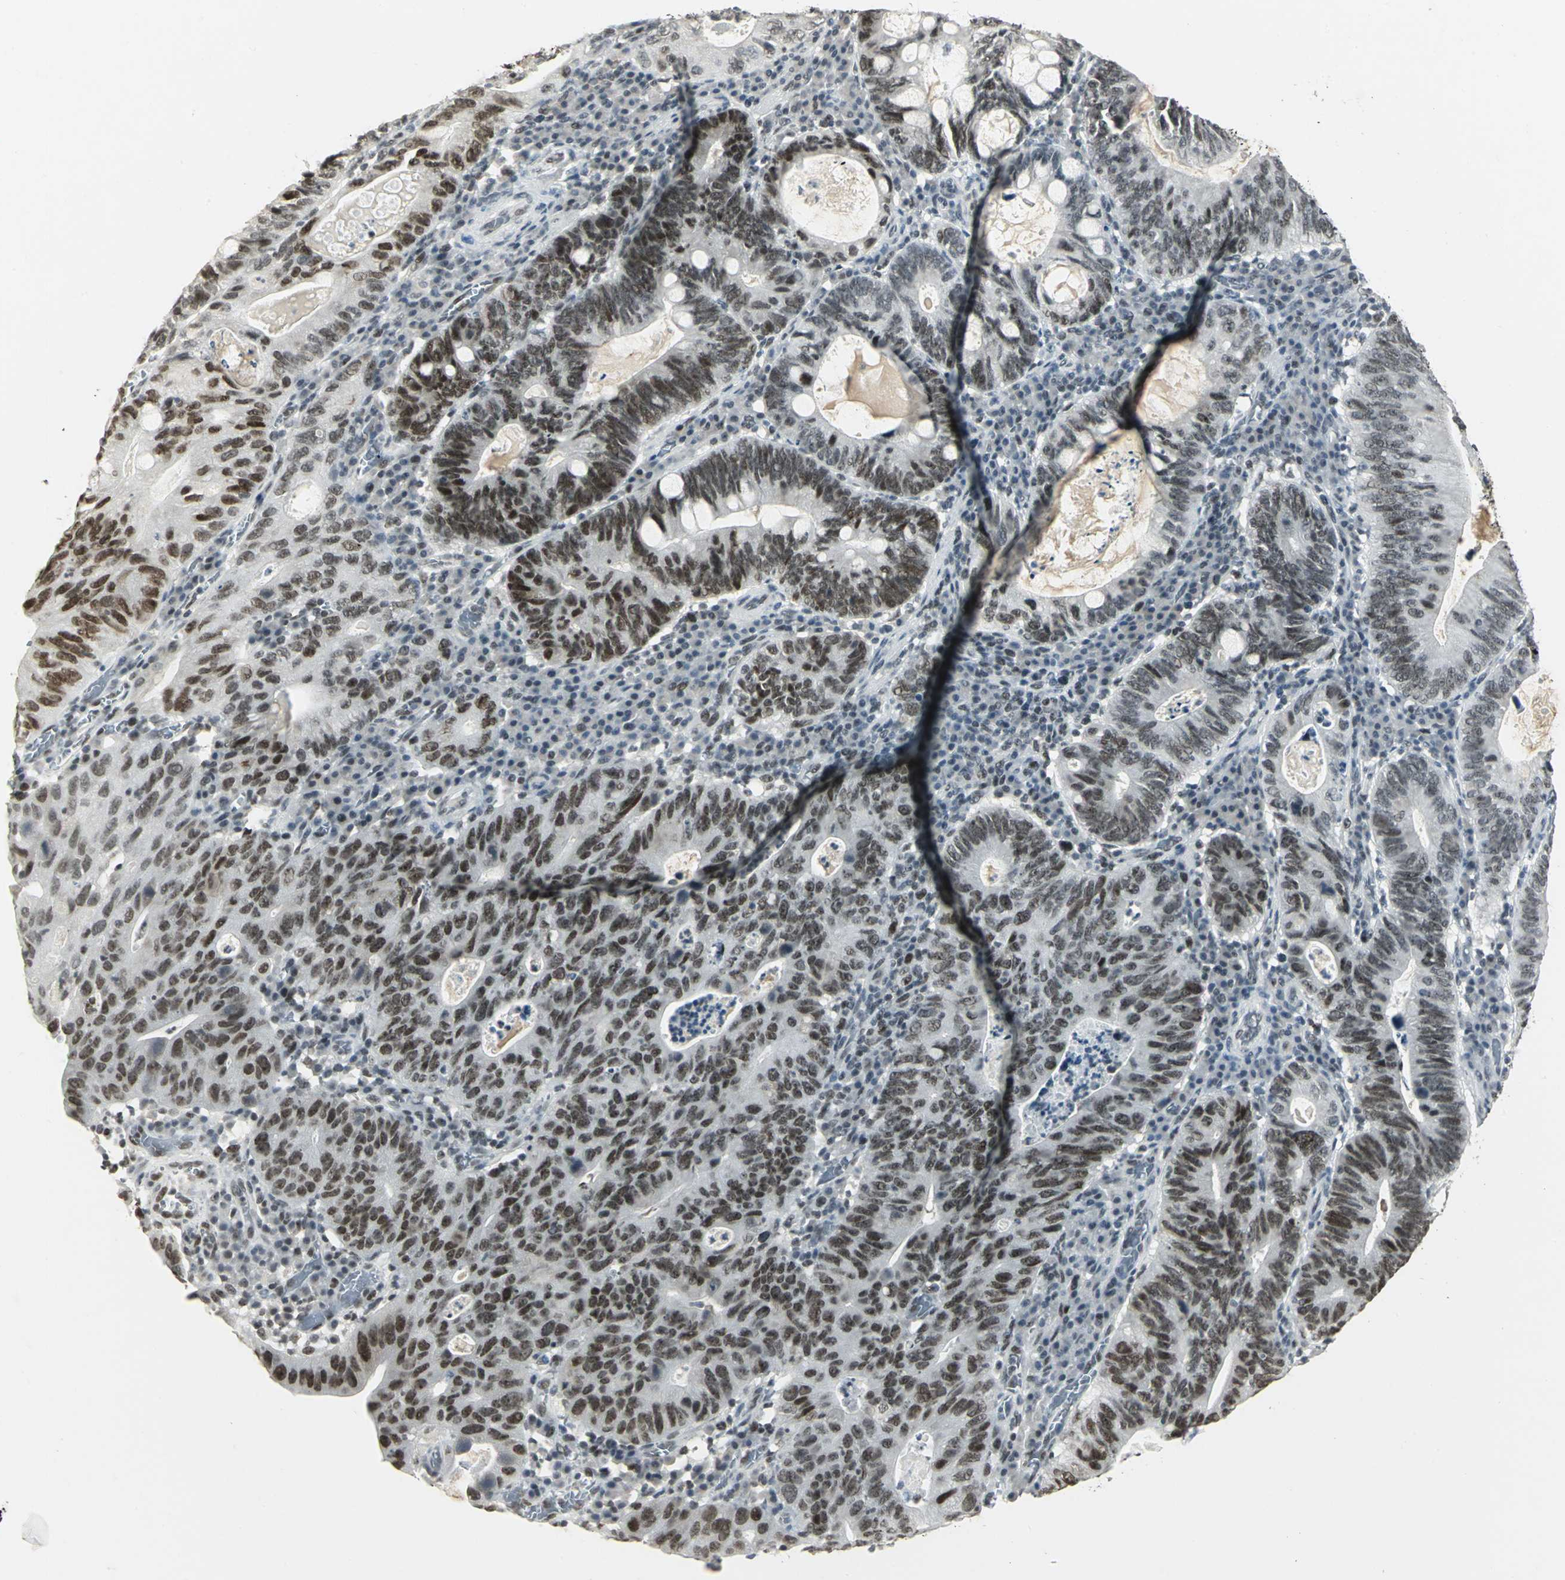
{"staining": {"intensity": "strong", "quantity": ">75%", "location": "nuclear"}, "tissue": "stomach cancer", "cell_type": "Tumor cells", "image_type": "cancer", "snomed": [{"axis": "morphology", "description": "Adenocarcinoma, NOS"}, {"axis": "topography", "description": "Stomach"}], "caption": "Stomach cancer was stained to show a protein in brown. There is high levels of strong nuclear staining in about >75% of tumor cells.", "gene": "CBX3", "patient": {"sex": "male", "age": 59}}